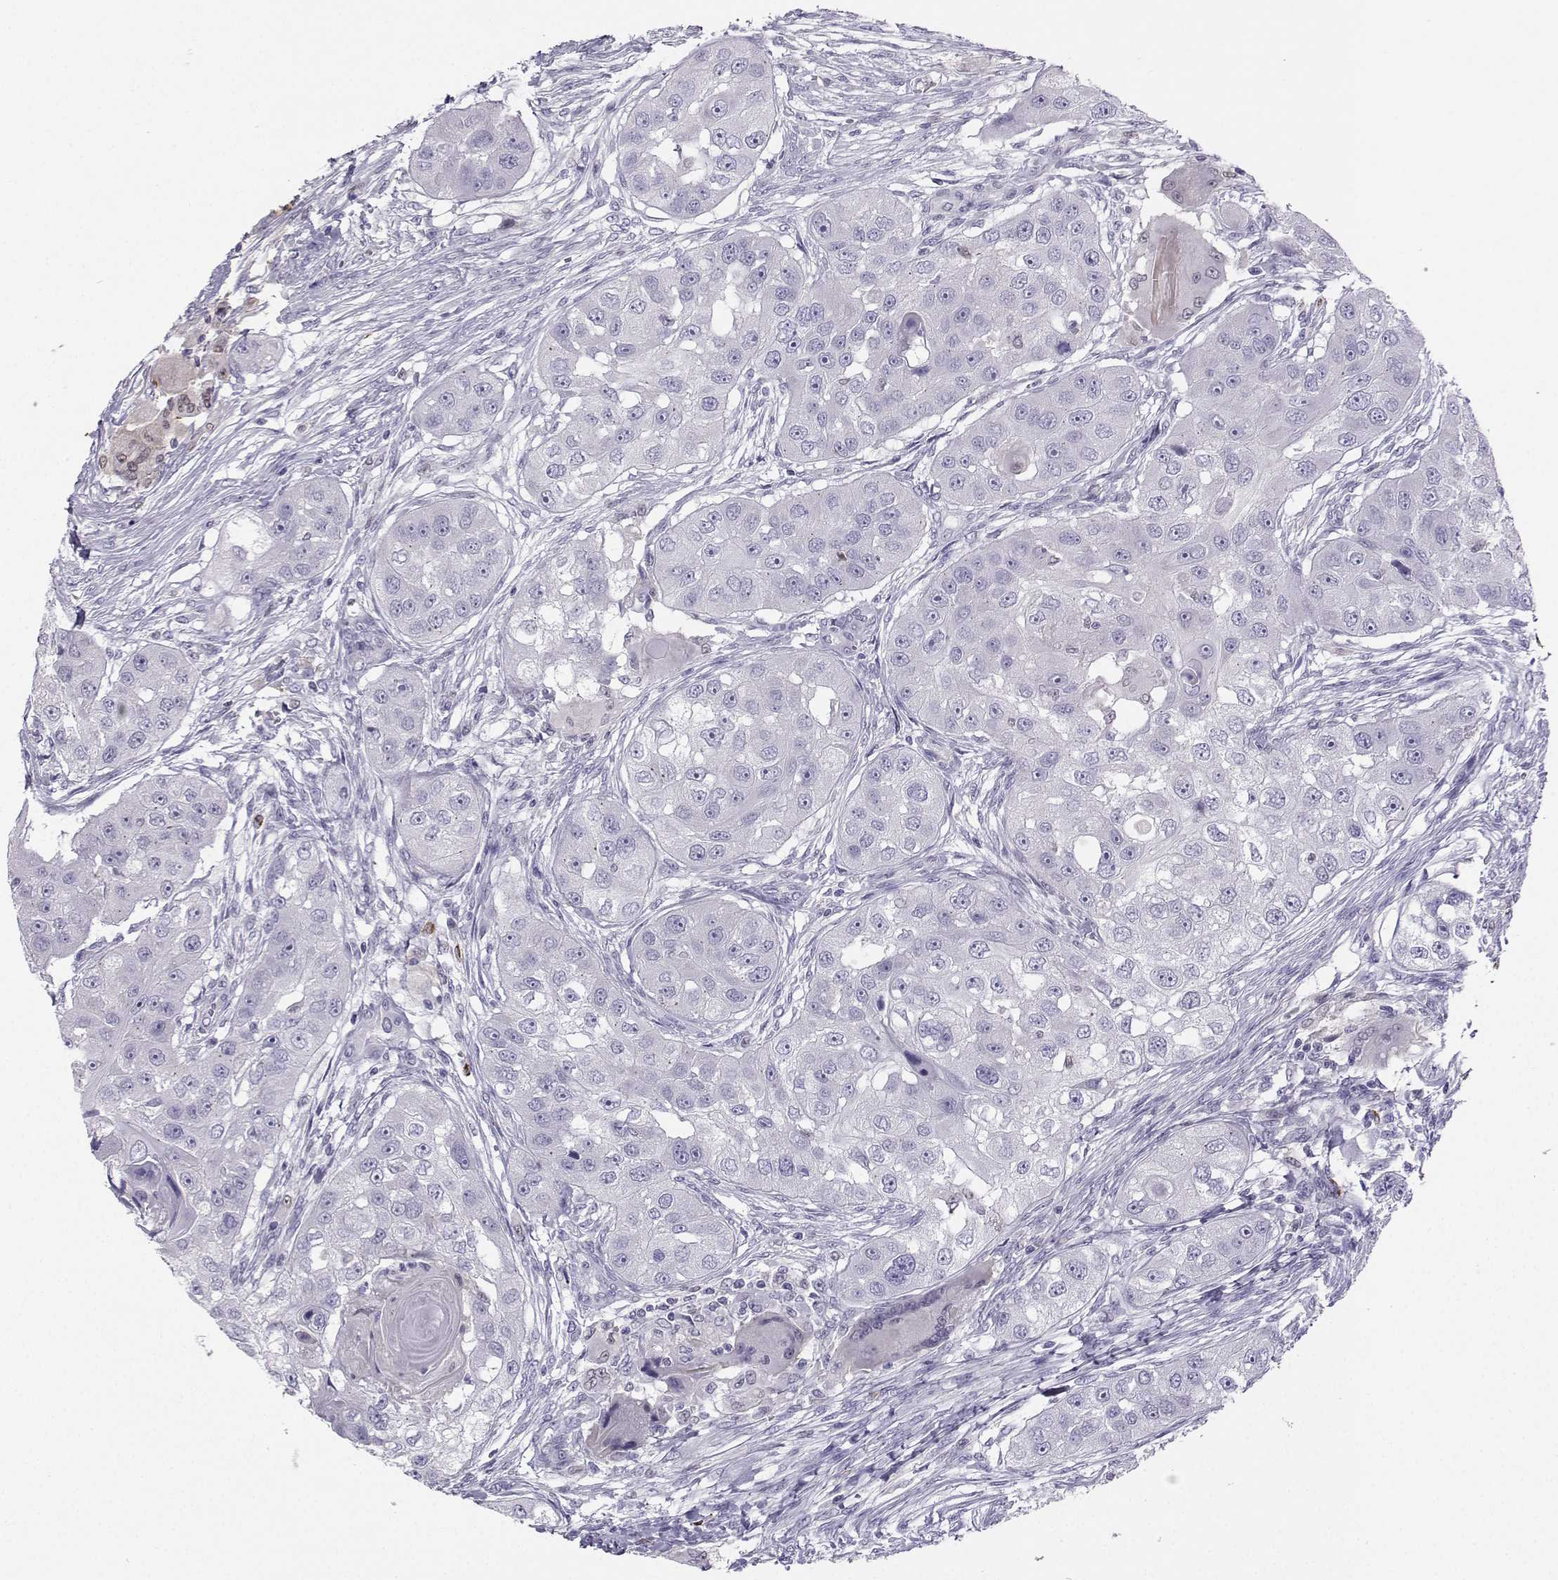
{"staining": {"intensity": "negative", "quantity": "none", "location": "none"}, "tissue": "head and neck cancer", "cell_type": "Tumor cells", "image_type": "cancer", "snomed": [{"axis": "morphology", "description": "Squamous cell carcinoma, NOS"}, {"axis": "topography", "description": "Head-Neck"}], "caption": "This image is of head and neck cancer stained with immunohistochemistry to label a protein in brown with the nuclei are counter-stained blue. There is no expression in tumor cells. (DAB (3,3'-diaminobenzidine) immunohistochemistry (IHC) with hematoxylin counter stain).", "gene": "DCLK3", "patient": {"sex": "male", "age": 51}}